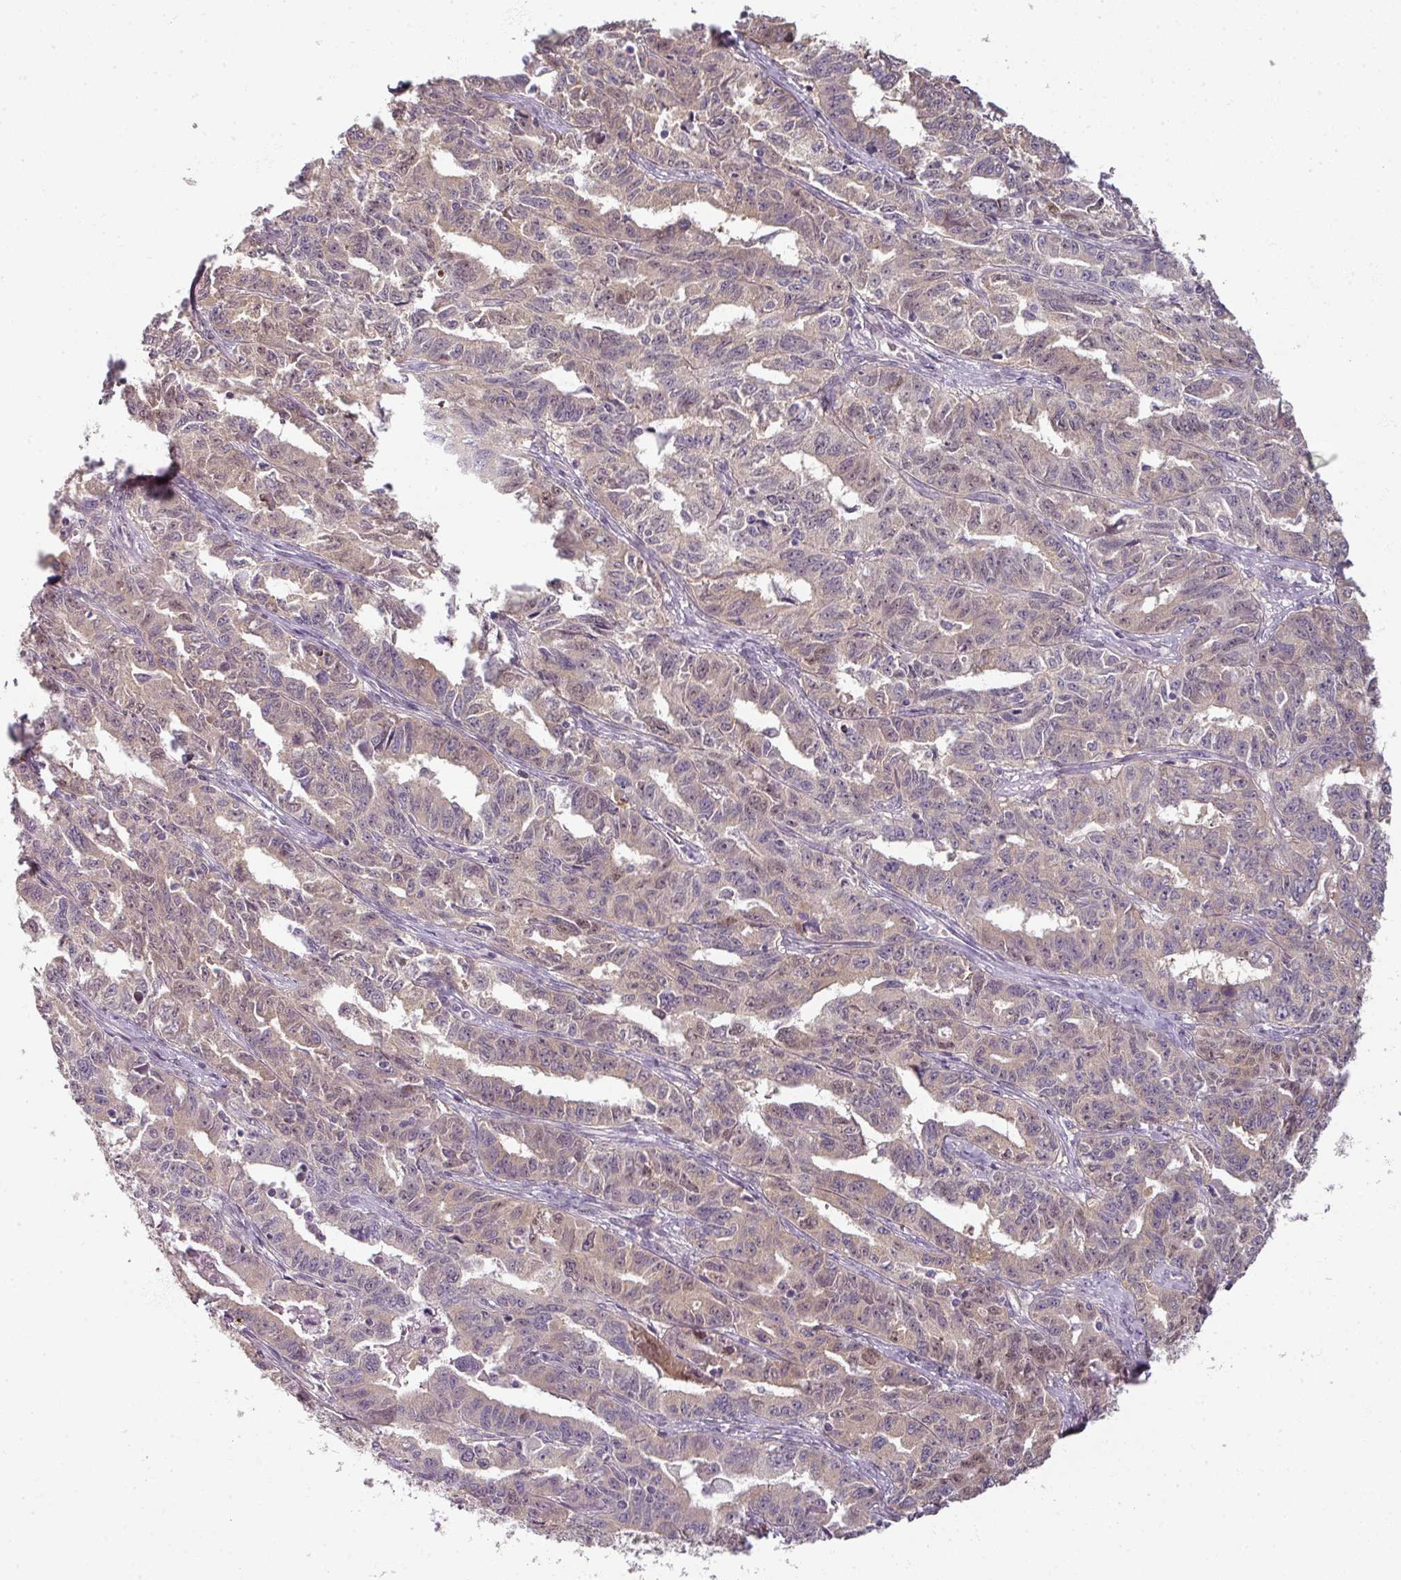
{"staining": {"intensity": "weak", "quantity": "25%-75%", "location": "cytoplasmic/membranous,nuclear"}, "tissue": "ovarian cancer", "cell_type": "Tumor cells", "image_type": "cancer", "snomed": [{"axis": "morphology", "description": "Adenocarcinoma, NOS"}, {"axis": "morphology", "description": "Carcinoma, endometroid"}, {"axis": "topography", "description": "Ovary"}], "caption": "Weak cytoplasmic/membranous and nuclear positivity for a protein is appreciated in about 25%-75% of tumor cells of ovarian cancer using IHC.", "gene": "MYMK", "patient": {"sex": "female", "age": 72}}